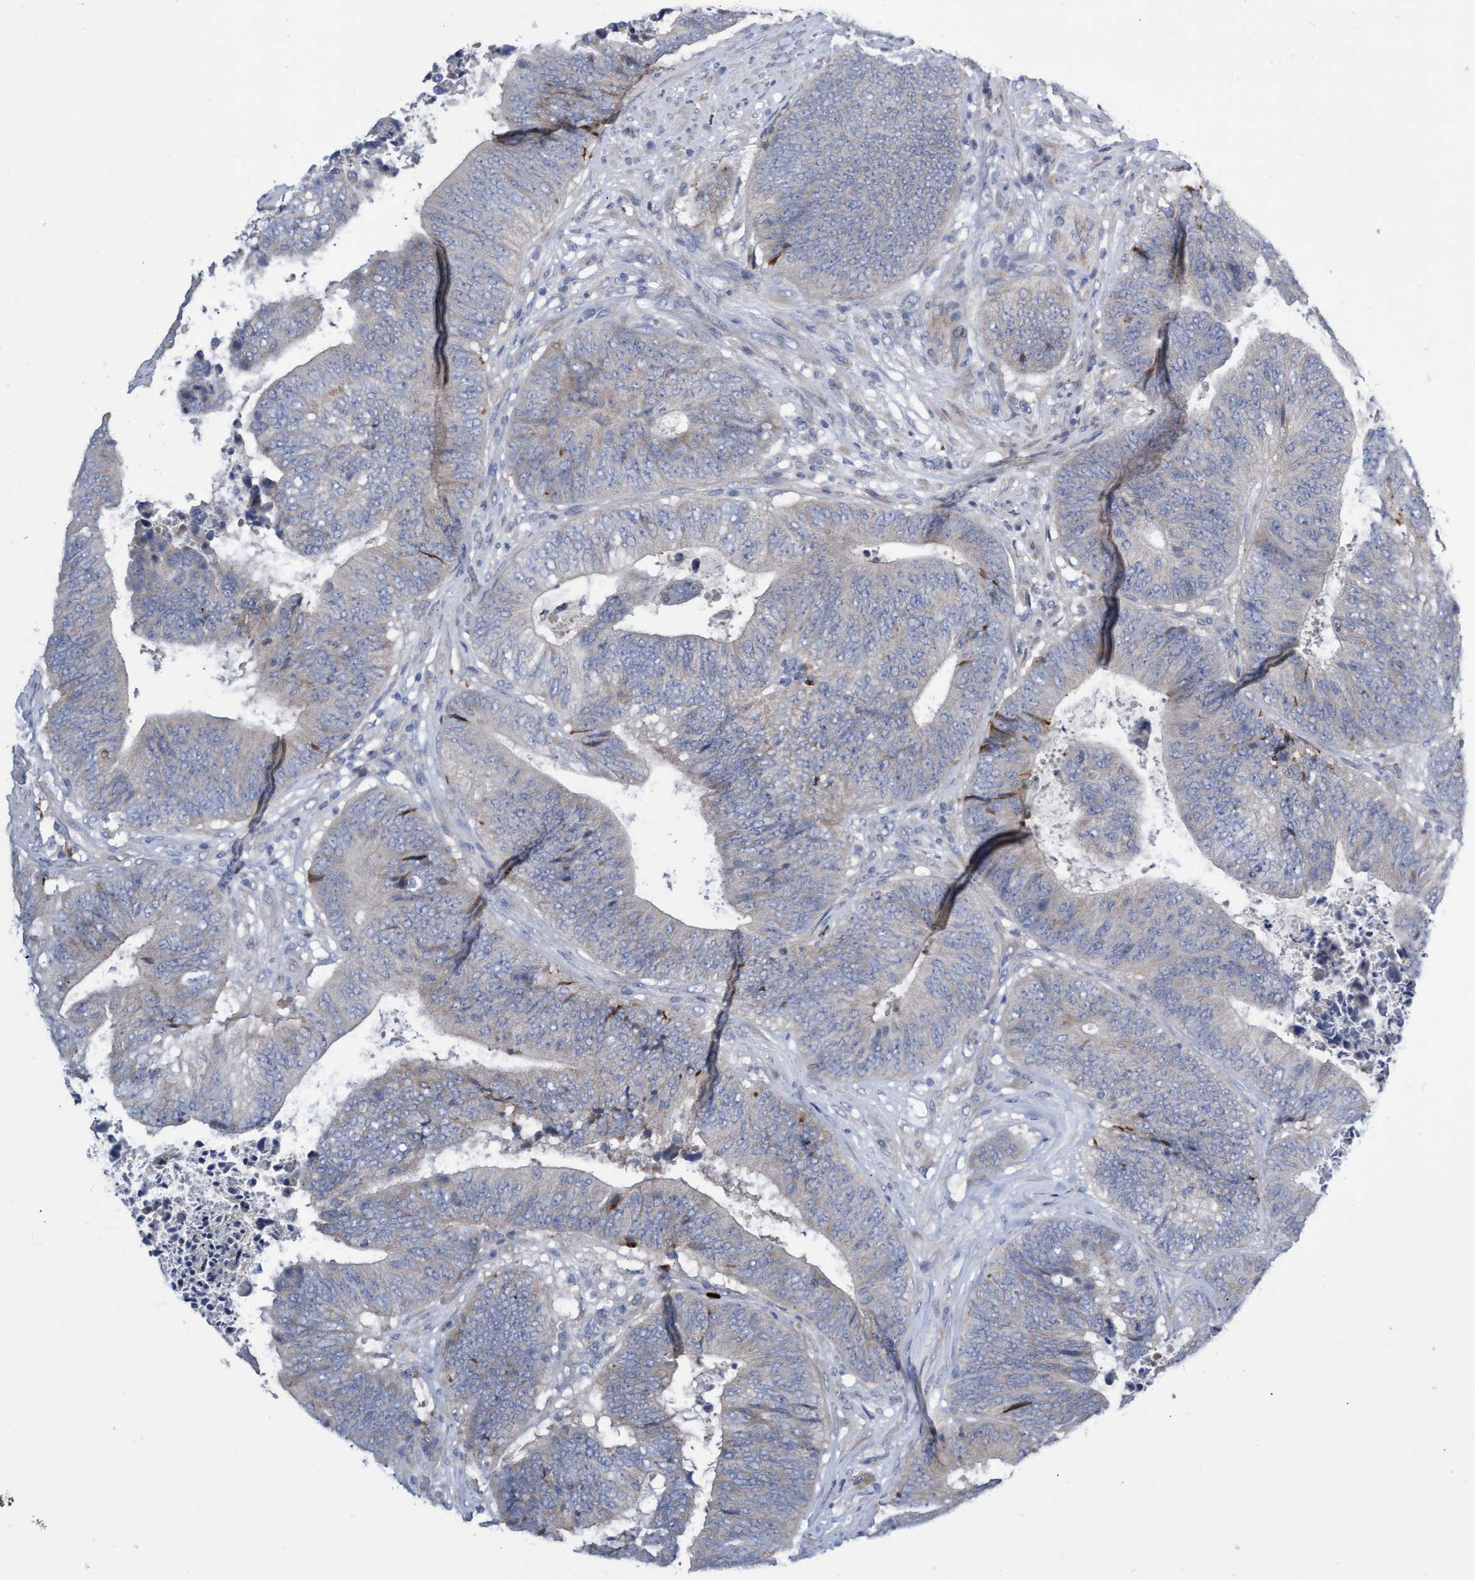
{"staining": {"intensity": "moderate", "quantity": "<25%", "location": "cytoplasmic/membranous"}, "tissue": "colorectal cancer", "cell_type": "Tumor cells", "image_type": "cancer", "snomed": [{"axis": "morphology", "description": "Adenocarcinoma, NOS"}, {"axis": "topography", "description": "Rectum"}], "caption": "IHC histopathology image of human colorectal adenocarcinoma stained for a protein (brown), which displays low levels of moderate cytoplasmic/membranous expression in approximately <25% of tumor cells.", "gene": "ABCF2", "patient": {"sex": "male", "age": 72}}